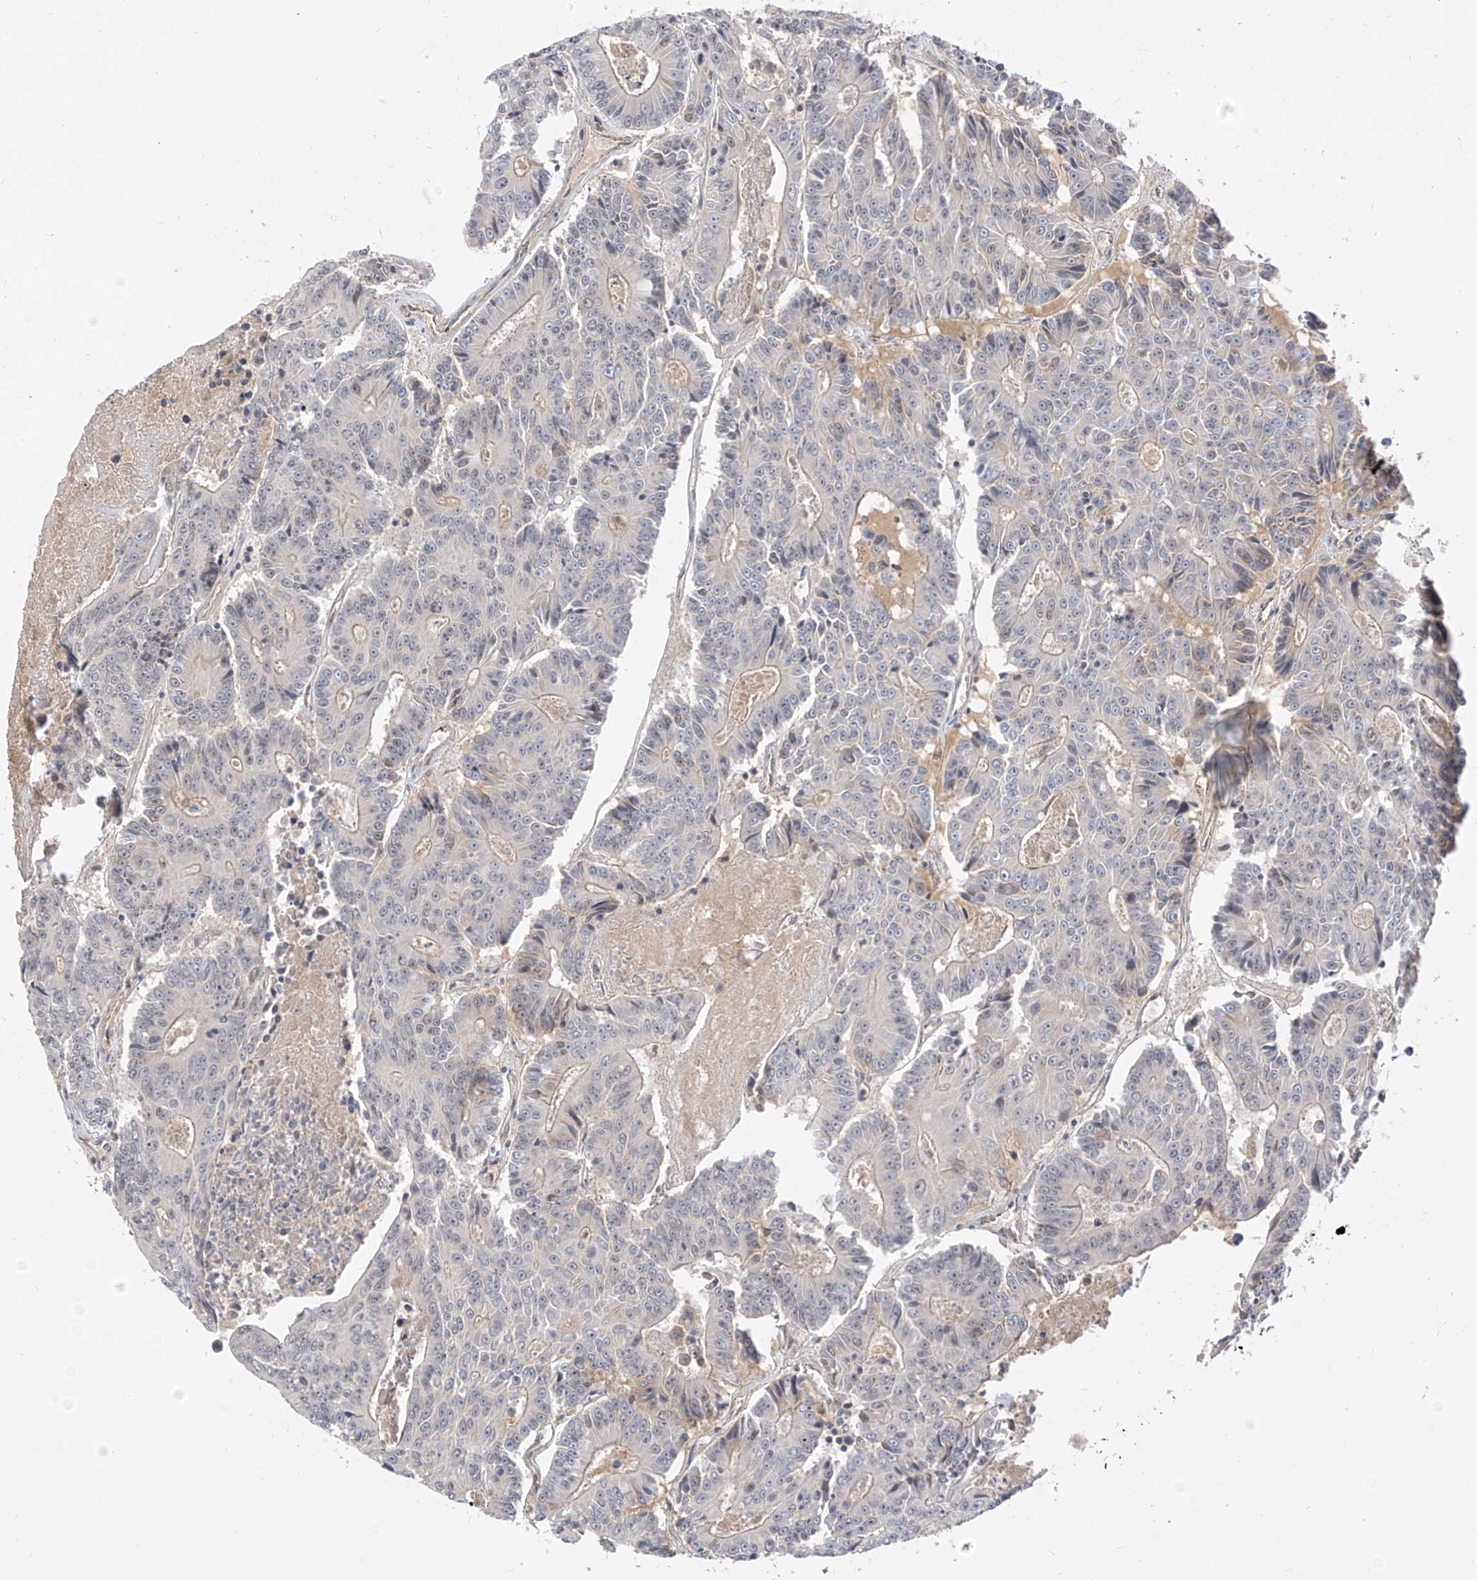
{"staining": {"intensity": "negative", "quantity": "none", "location": "none"}, "tissue": "colorectal cancer", "cell_type": "Tumor cells", "image_type": "cancer", "snomed": [{"axis": "morphology", "description": "Adenocarcinoma, NOS"}, {"axis": "topography", "description": "Colon"}], "caption": "Immunohistochemical staining of human colorectal adenocarcinoma shows no significant positivity in tumor cells.", "gene": "MRTFA", "patient": {"sex": "male", "age": 83}}